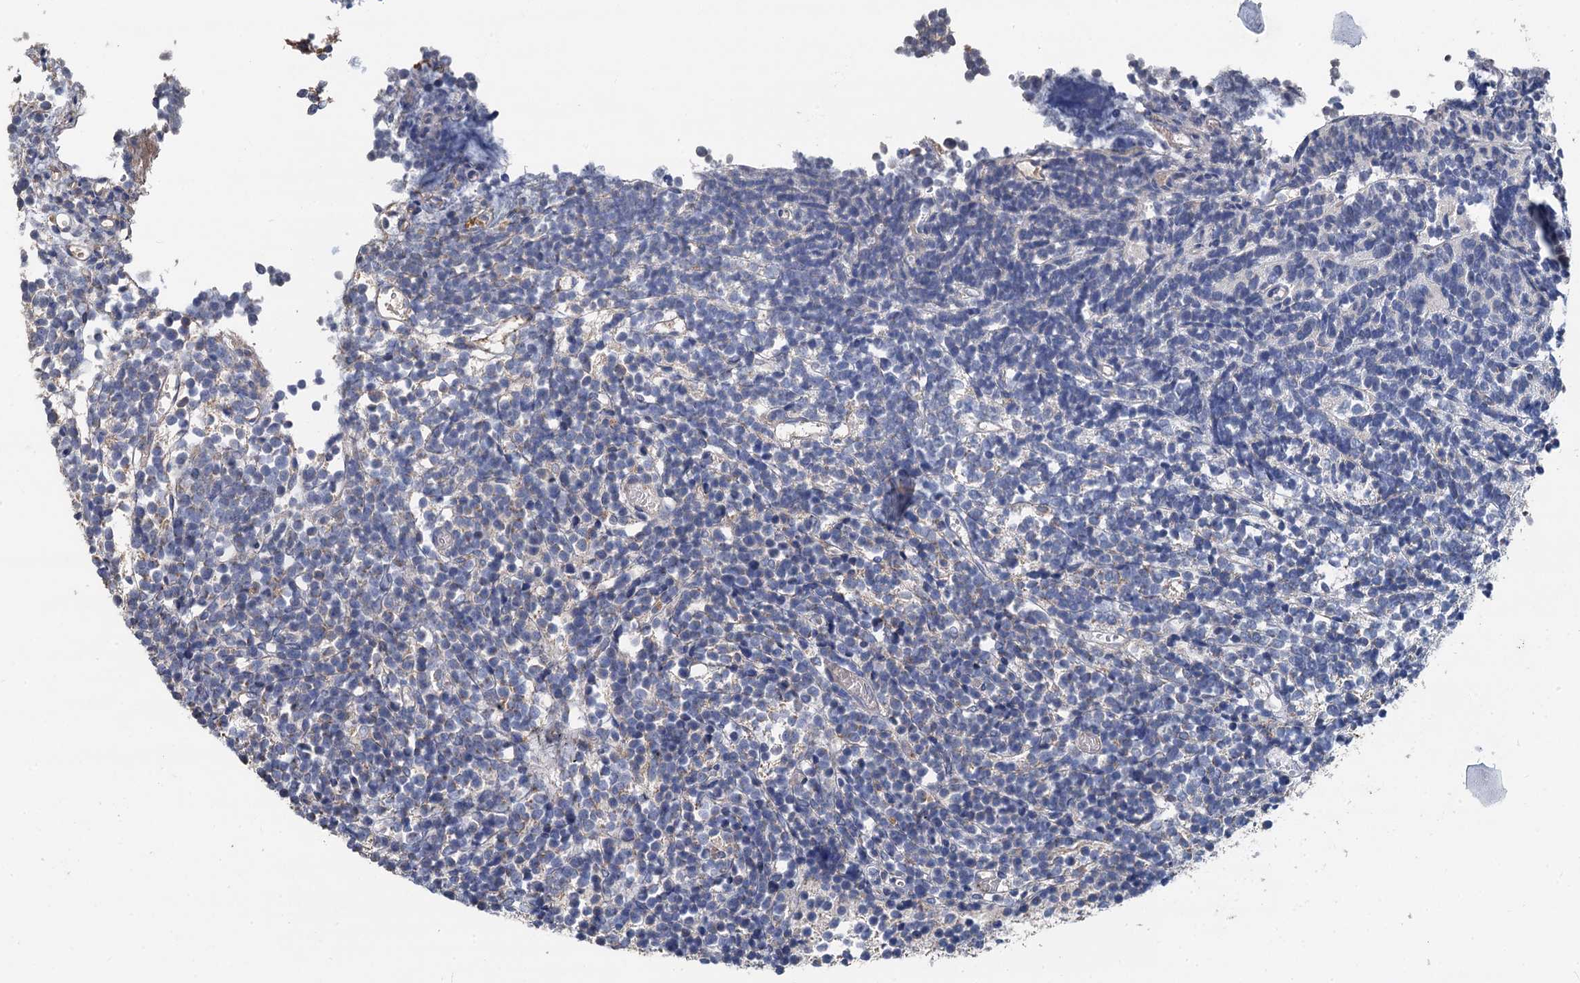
{"staining": {"intensity": "negative", "quantity": "none", "location": "none"}, "tissue": "glioma", "cell_type": "Tumor cells", "image_type": "cancer", "snomed": [{"axis": "morphology", "description": "Glioma, malignant, Low grade"}, {"axis": "topography", "description": "Brain"}], "caption": "Immunohistochemistry (IHC) micrograph of malignant glioma (low-grade) stained for a protein (brown), which demonstrates no expression in tumor cells.", "gene": "SPRYD3", "patient": {"sex": "female", "age": 1}}